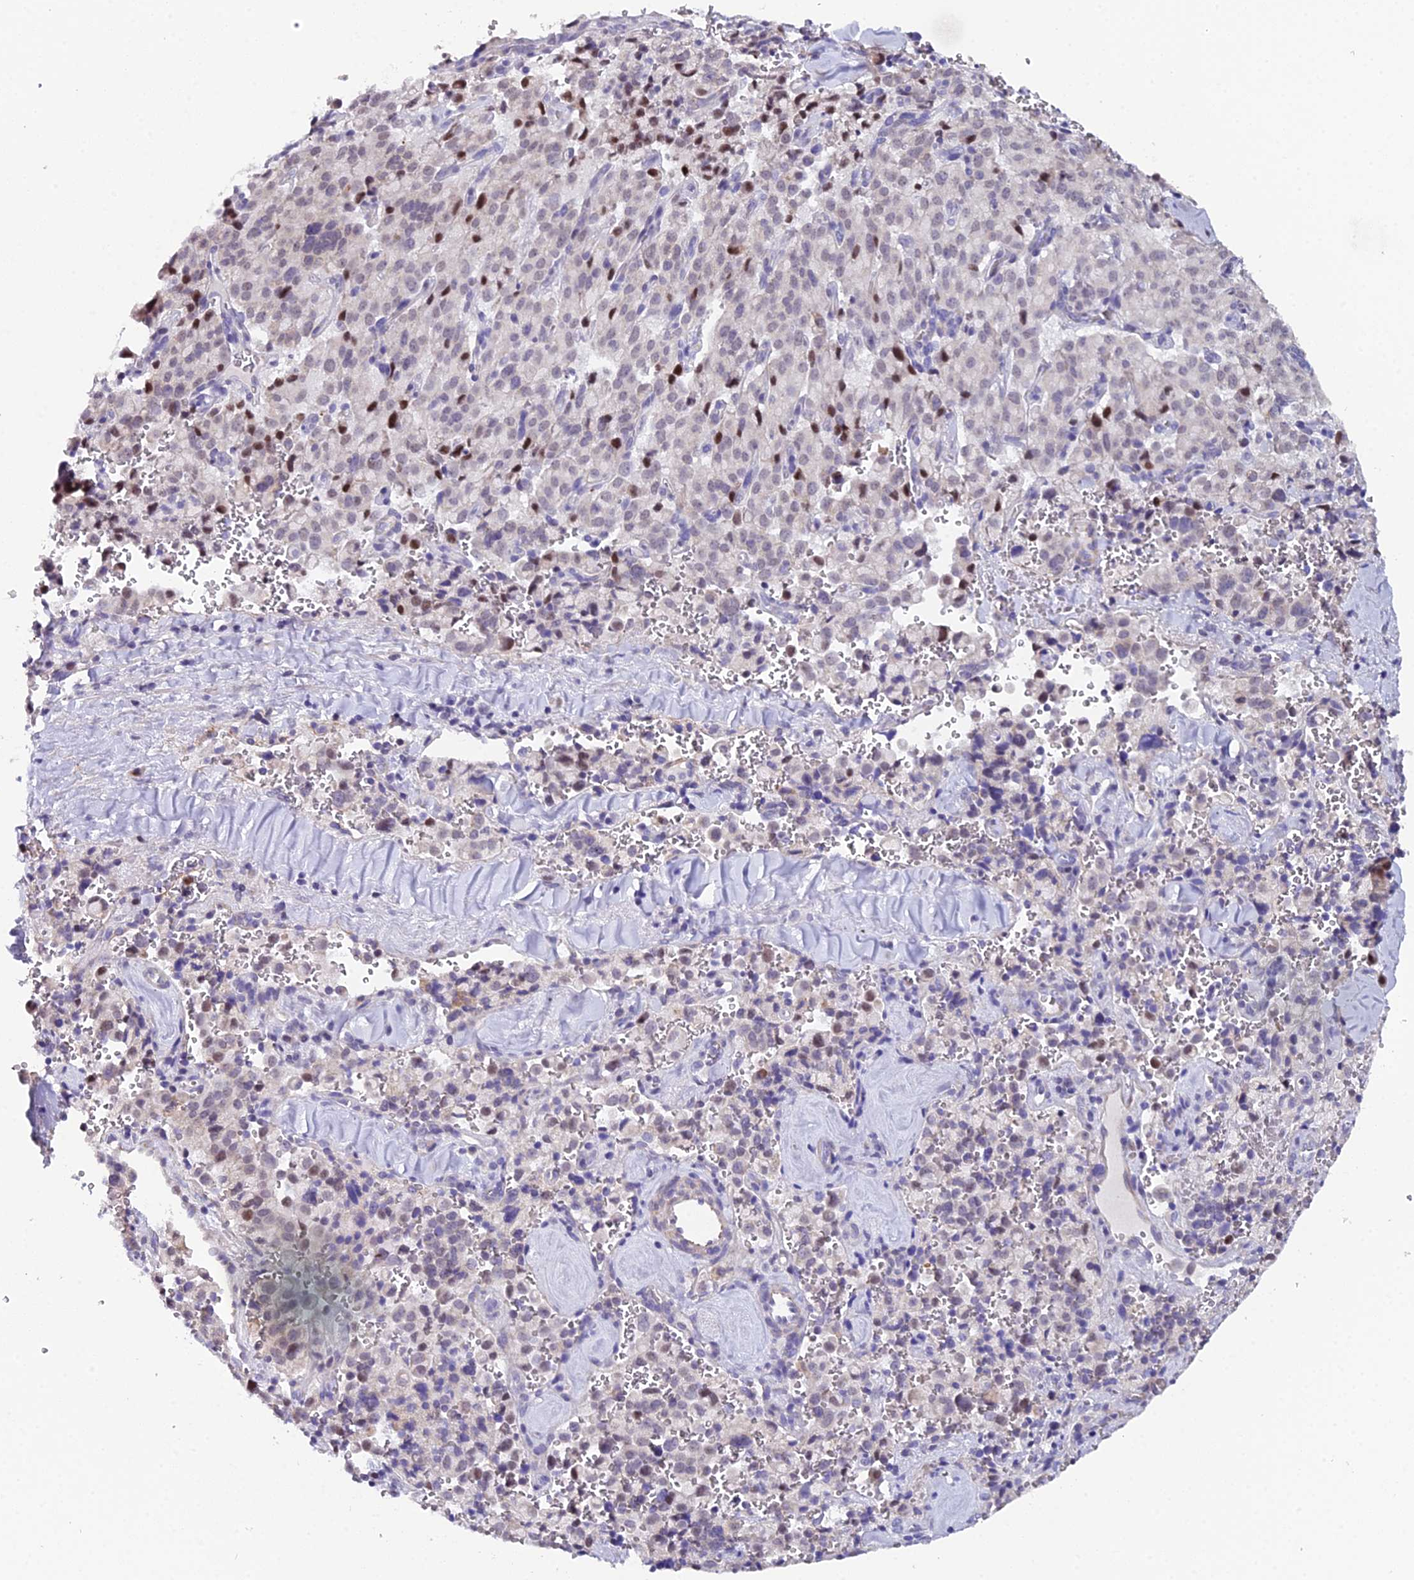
{"staining": {"intensity": "moderate", "quantity": "<25%", "location": "nuclear"}, "tissue": "pancreatic cancer", "cell_type": "Tumor cells", "image_type": "cancer", "snomed": [{"axis": "morphology", "description": "Adenocarcinoma, NOS"}, {"axis": "topography", "description": "Pancreas"}], "caption": "The image demonstrates staining of pancreatic cancer (adenocarcinoma), revealing moderate nuclear protein positivity (brown color) within tumor cells. The staining was performed using DAB (3,3'-diaminobenzidine) to visualize the protein expression in brown, while the nuclei were stained in blue with hematoxylin (Magnification: 20x).", "gene": "XKR9", "patient": {"sex": "male", "age": 65}}